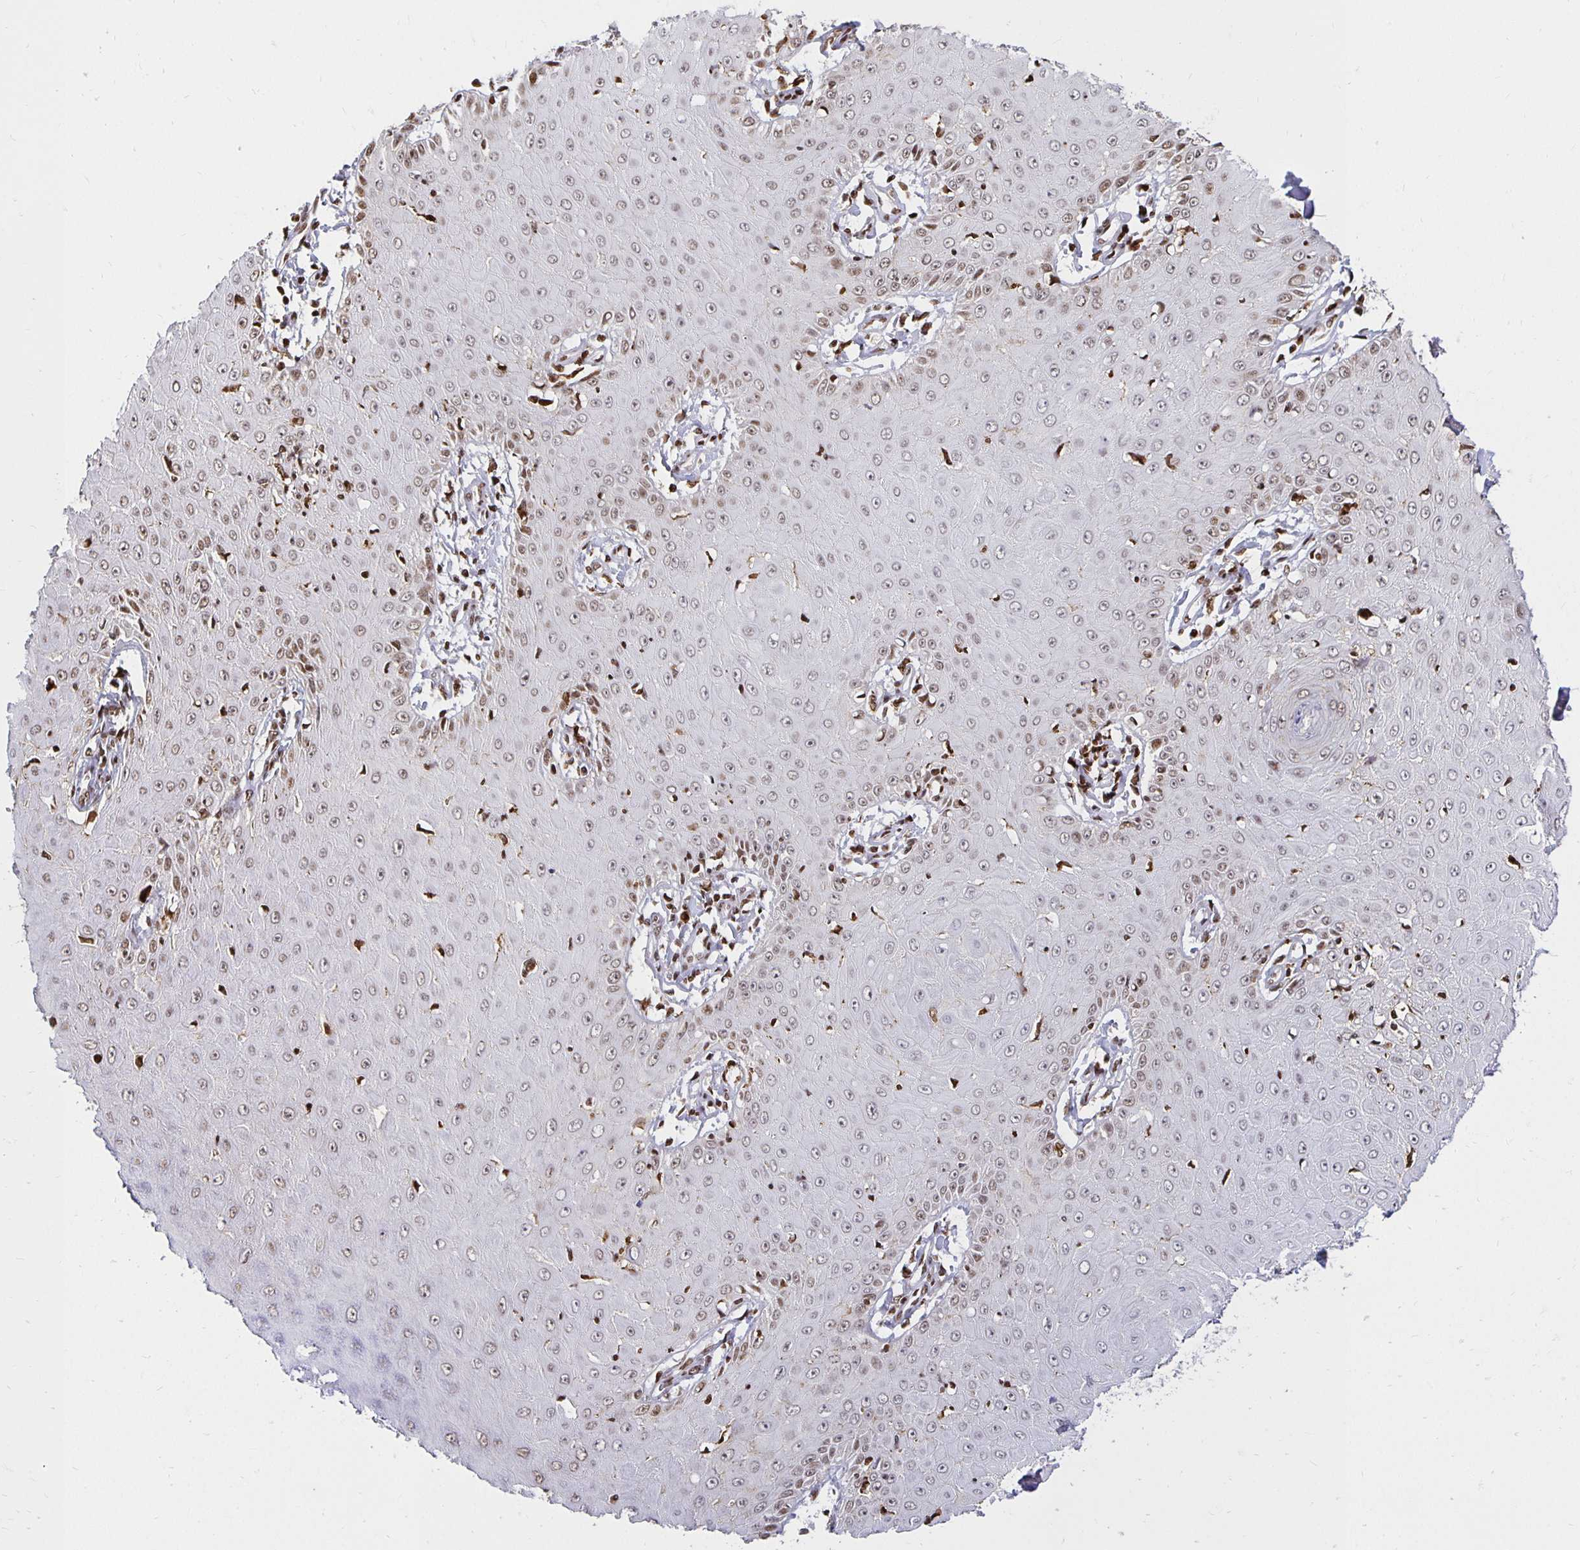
{"staining": {"intensity": "weak", "quantity": ">75%", "location": "nuclear"}, "tissue": "skin cancer", "cell_type": "Tumor cells", "image_type": "cancer", "snomed": [{"axis": "morphology", "description": "Squamous cell carcinoma, NOS"}, {"axis": "topography", "description": "Skin"}], "caption": "The micrograph displays immunohistochemical staining of skin cancer (squamous cell carcinoma). There is weak nuclear staining is seen in approximately >75% of tumor cells.", "gene": "ZNF579", "patient": {"sex": "male", "age": 70}}